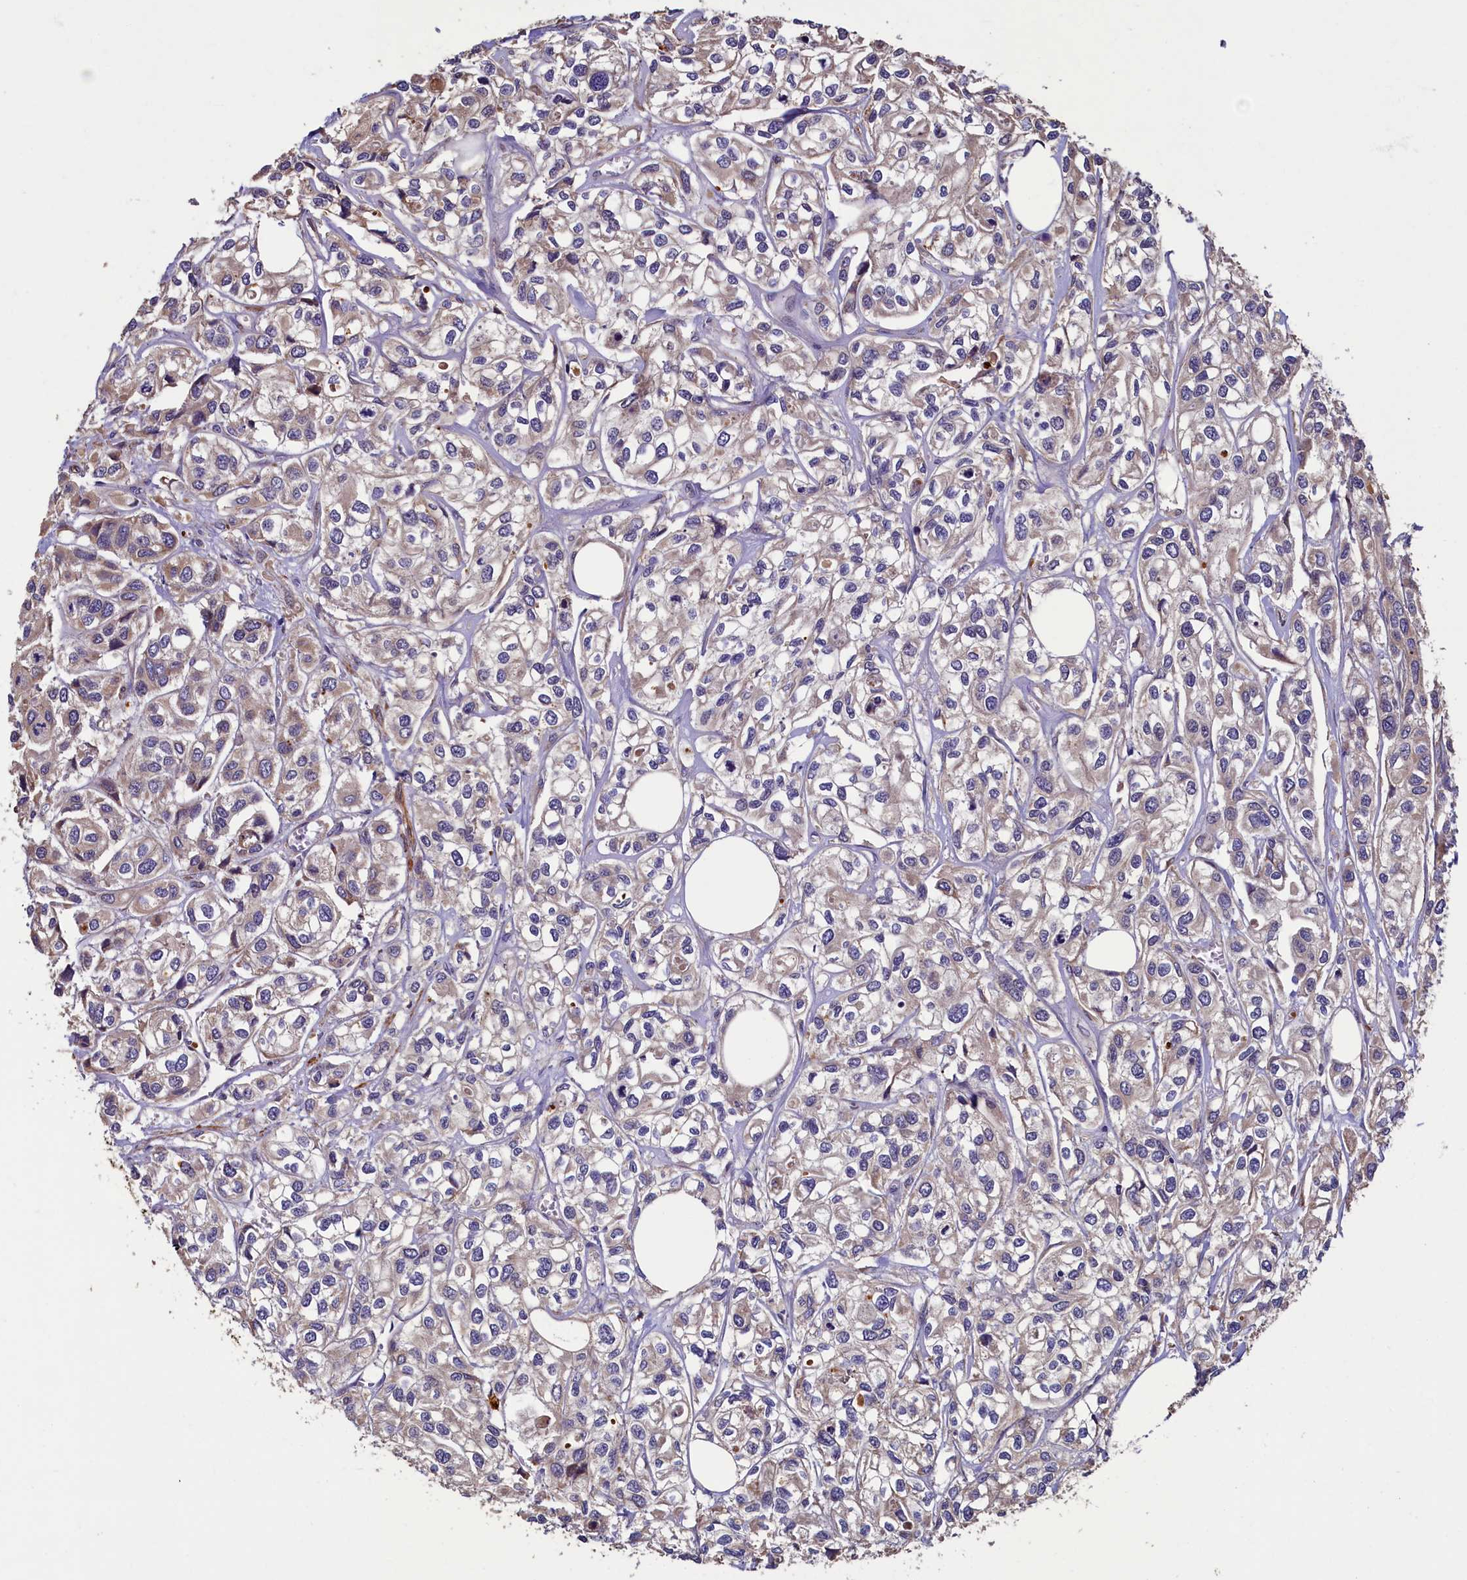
{"staining": {"intensity": "moderate", "quantity": "<25%", "location": "cytoplasmic/membranous"}, "tissue": "urothelial cancer", "cell_type": "Tumor cells", "image_type": "cancer", "snomed": [{"axis": "morphology", "description": "Urothelial carcinoma, High grade"}, {"axis": "topography", "description": "Urinary bladder"}], "caption": "Moderate cytoplasmic/membranous expression for a protein is appreciated in about <25% of tumor cells of urothelial cancer using immunohistochemistry (IHC).", "gene": "CCDC102B", "patient": {"sex": "male", "age": 67}}